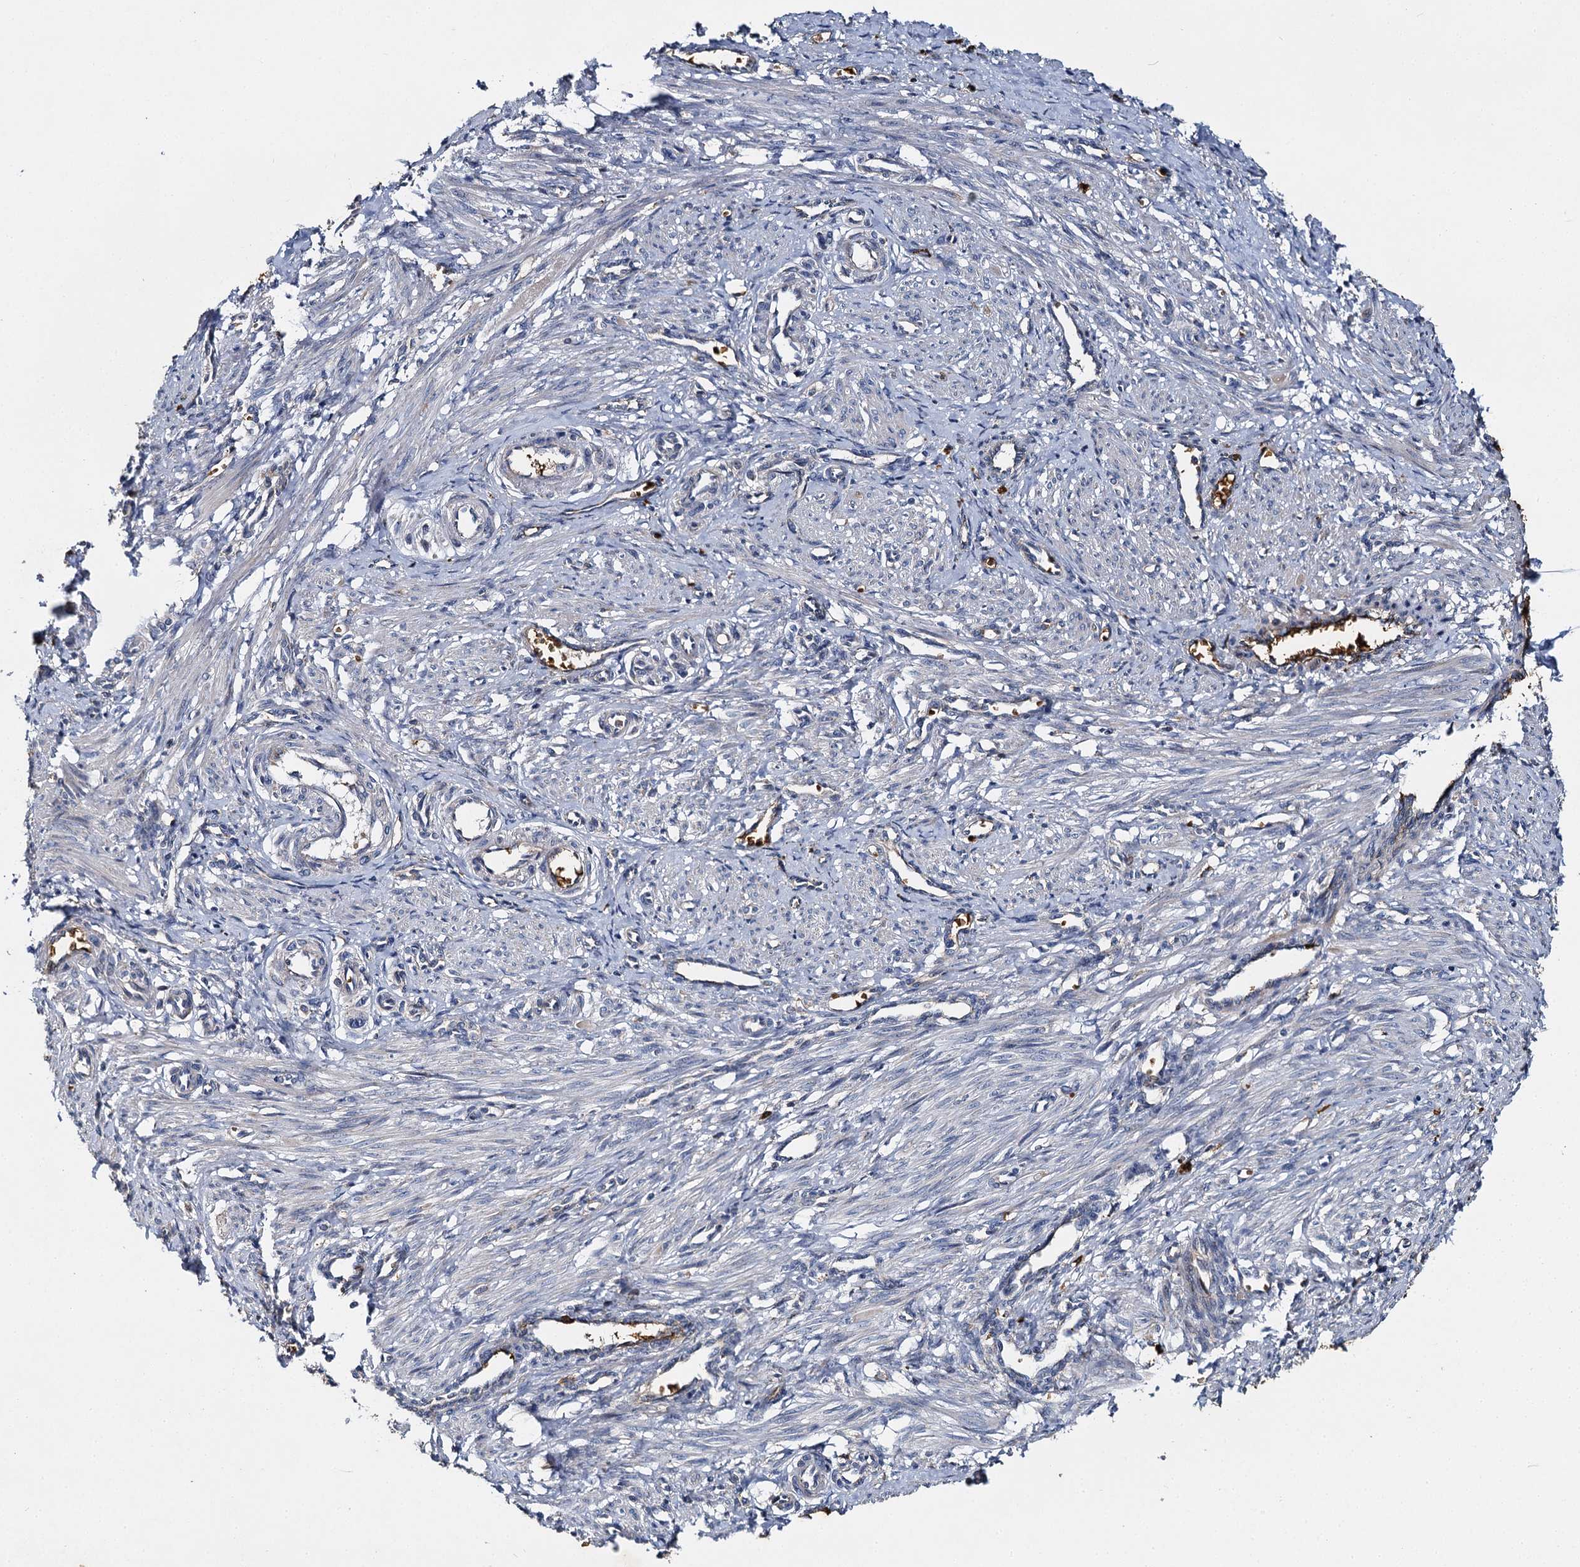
{"staining": {"intensity": "weak", "quantity": "<25%", "location": "cytoplasmic/membranous"}, "tissue": "smooth muscle", "cell_type": "Smooth muscle cells", "image_type": "normal", "snomed": [{"axis": "morphology", "description": "Normal tissue, NOS"}, {"axis": "topography", "description": "Endometrium"}], "caption": "Smooth muscle cells show no significant expression in unremarkable smooth muscle. Brightfield microscopy of immunohistochemistry (IHC) stained with DAB (brown) and hematoxylin (blue), captured at high magnification.", "gene": "BCS1L", "patient": {"sex": "female", "age": 33}}